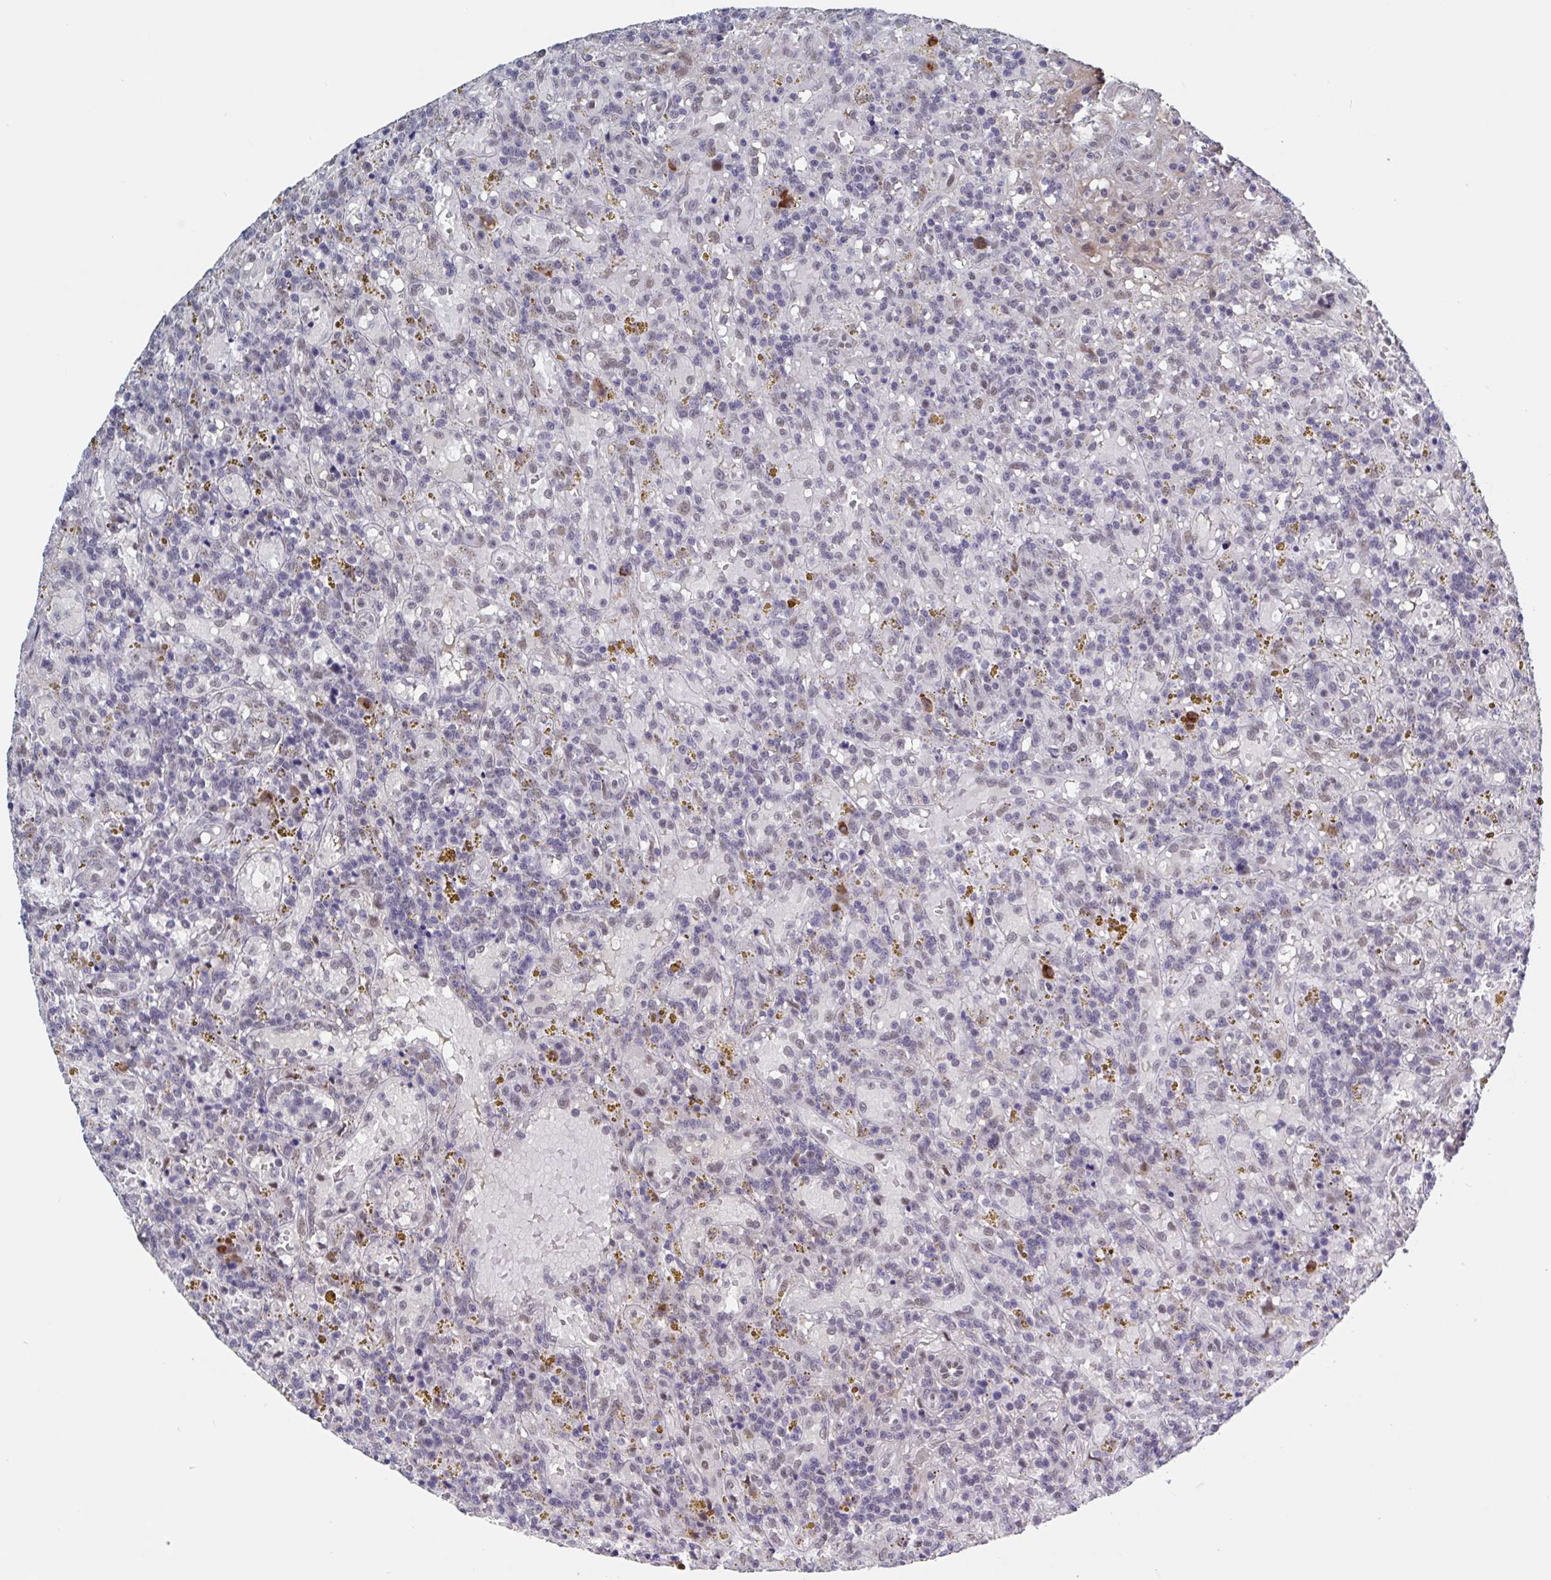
{"staining": {"intensity": "weak", "quantity": "<25%", "location": "nuclear"}, "tissue": "lymphoma", "cell_type": "Tumor cells", "image_type": "cancer", "snomed": [{"axis": "morphology", "description": "Malignant lymphoma, non-Hodgkin's type, Low grade"}, {"axis": "topography", "description": "Spleen"}], "caption": "Immunohistochemical staining of lymphoma shows no significant staining in tumor cells.", "gene": "BCL7B", "patient": {"sex": "female", "age": 65}}